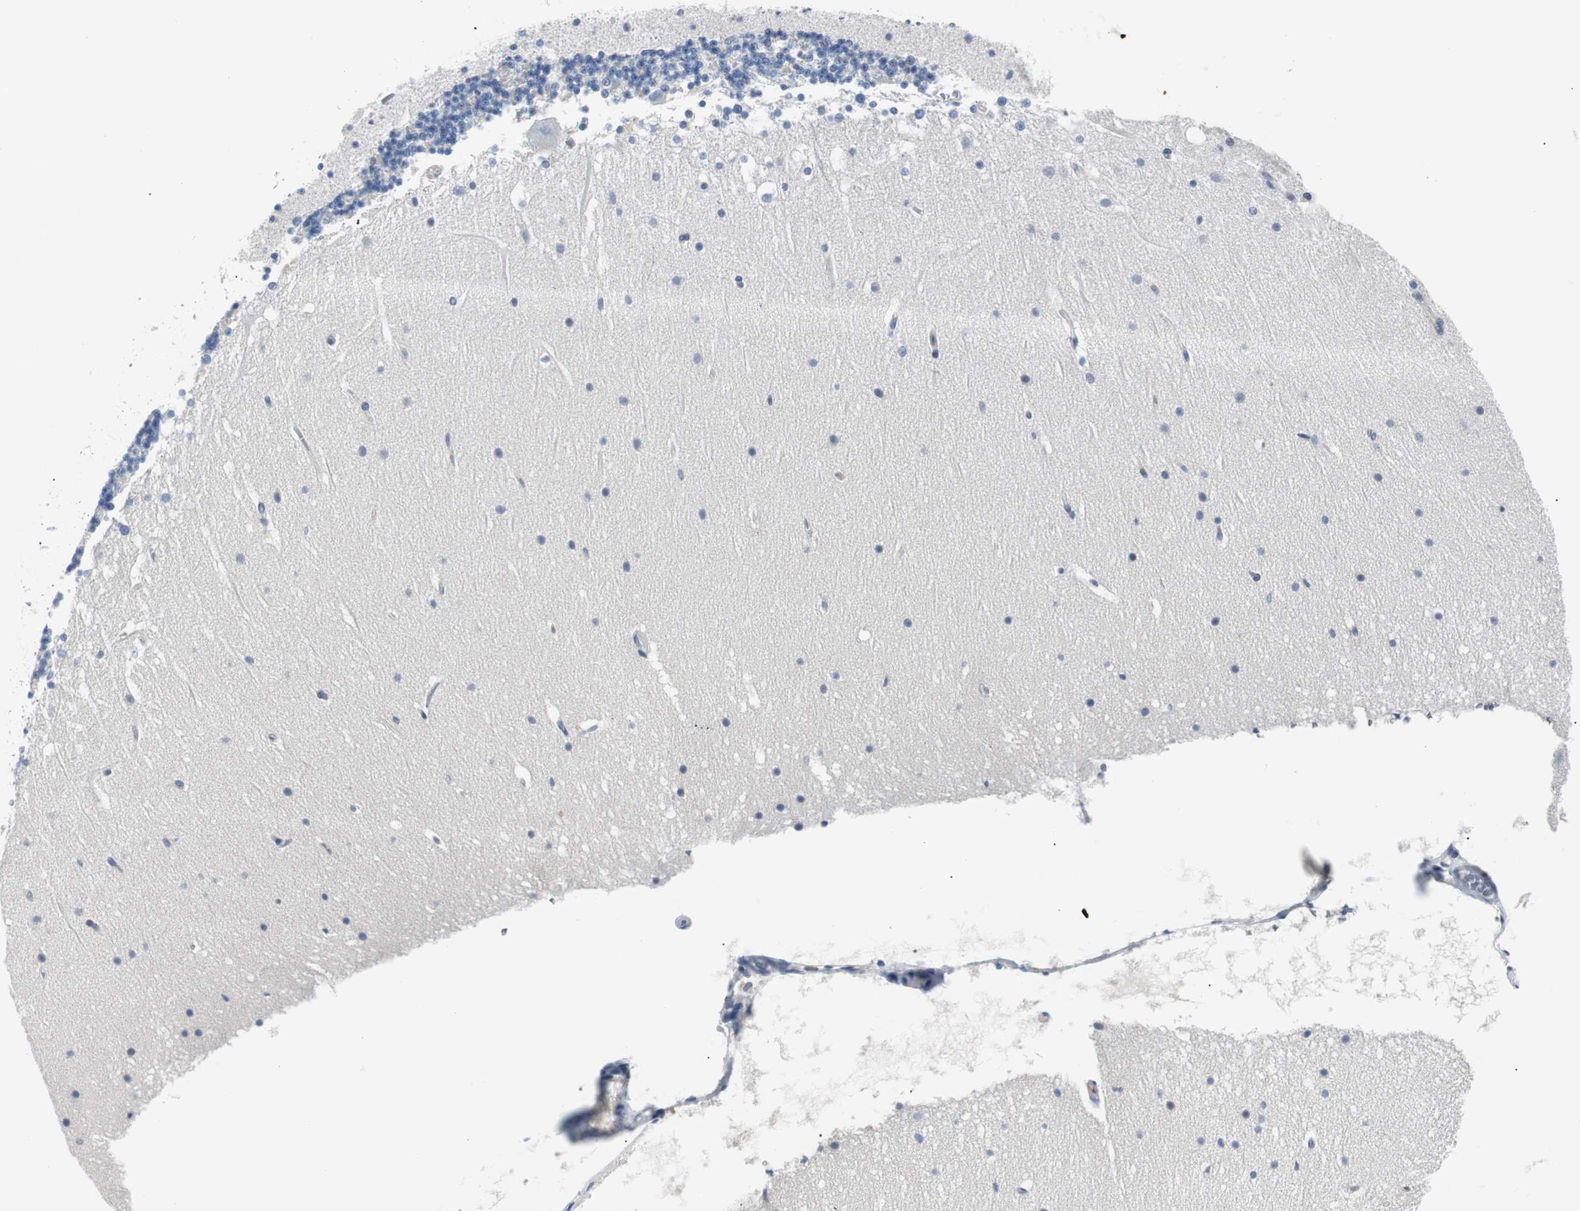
{"staining": {"intensity": "negative", "quantity": "none", "location": "none"}, "tissue": "cerebellum", "cell_type": "Cells in granular layer", "image_type": "normal", "snomed": [{"axis": "morphology", "description": "Normal tissue, NOS"}, {"axis": "topography", "description": "Cerebellum"}], "caption": "DAB immunohistochemical staining of unremarkable cerebellum displays no significant expression in cells in granular layer.", "gene": "RASA1", "patient": {"sex": "female", "age": 19}}